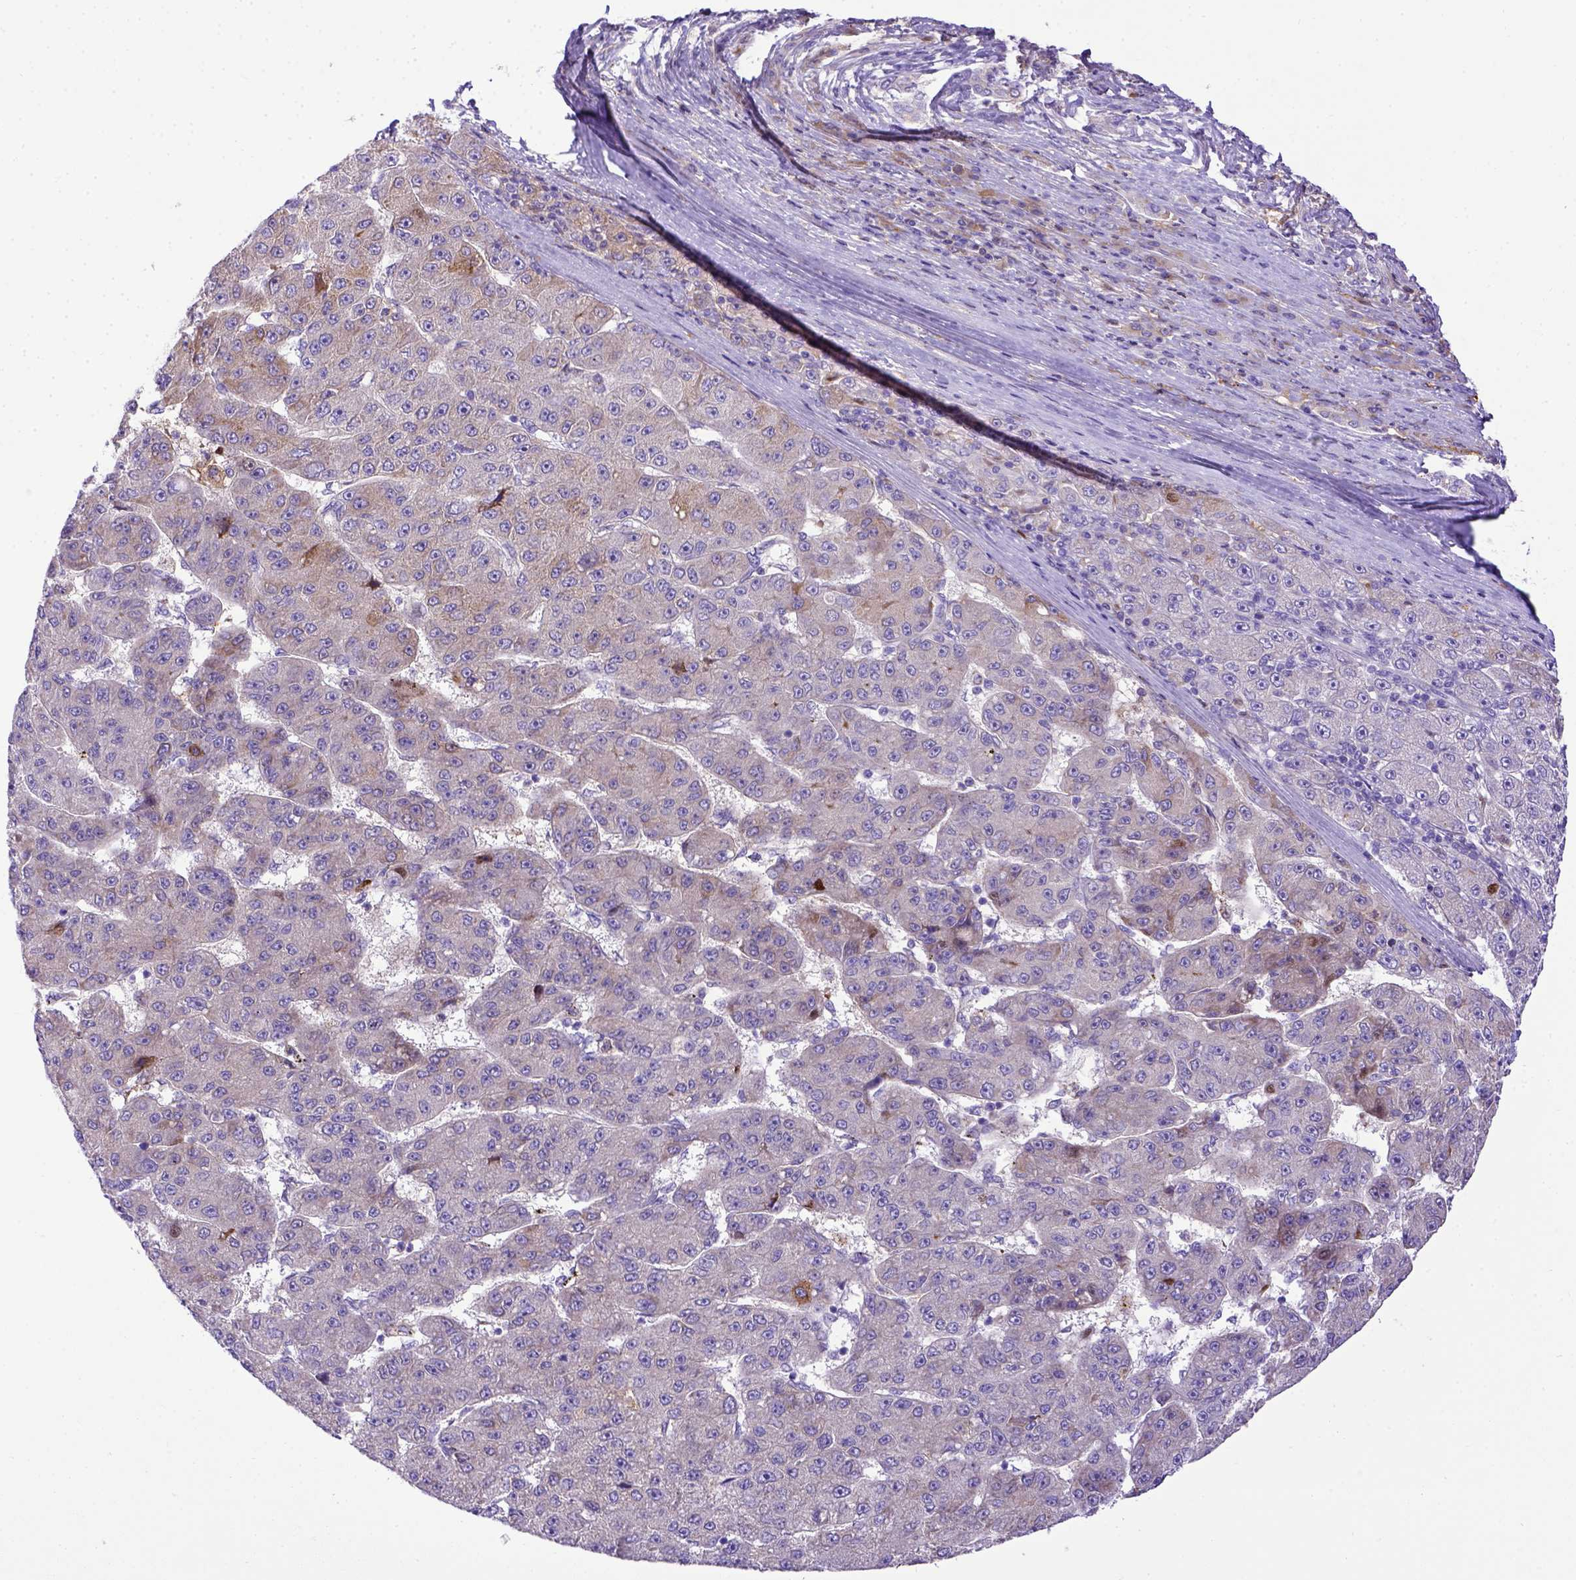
{"staining": {"intensity": "weak", "quantity": "25%-75%", "location": "cytoplasmic/membranous"}, "tissue": "liver cancer", "cell_type": "Tumor cells", "image_type": "cancer", "snomed": [{"axis": "morphology", "description": "Carcinoma, Hepatocellular, NOS"}, {"axis": "topography", "description": "Liver"}], "caption": "Liver hepatocellular carcinoma stained with a protein marker exhibits weak staining in tumor cells.", "gene": "CFAP300", "patient": {"sex": "male", "age": 67}}